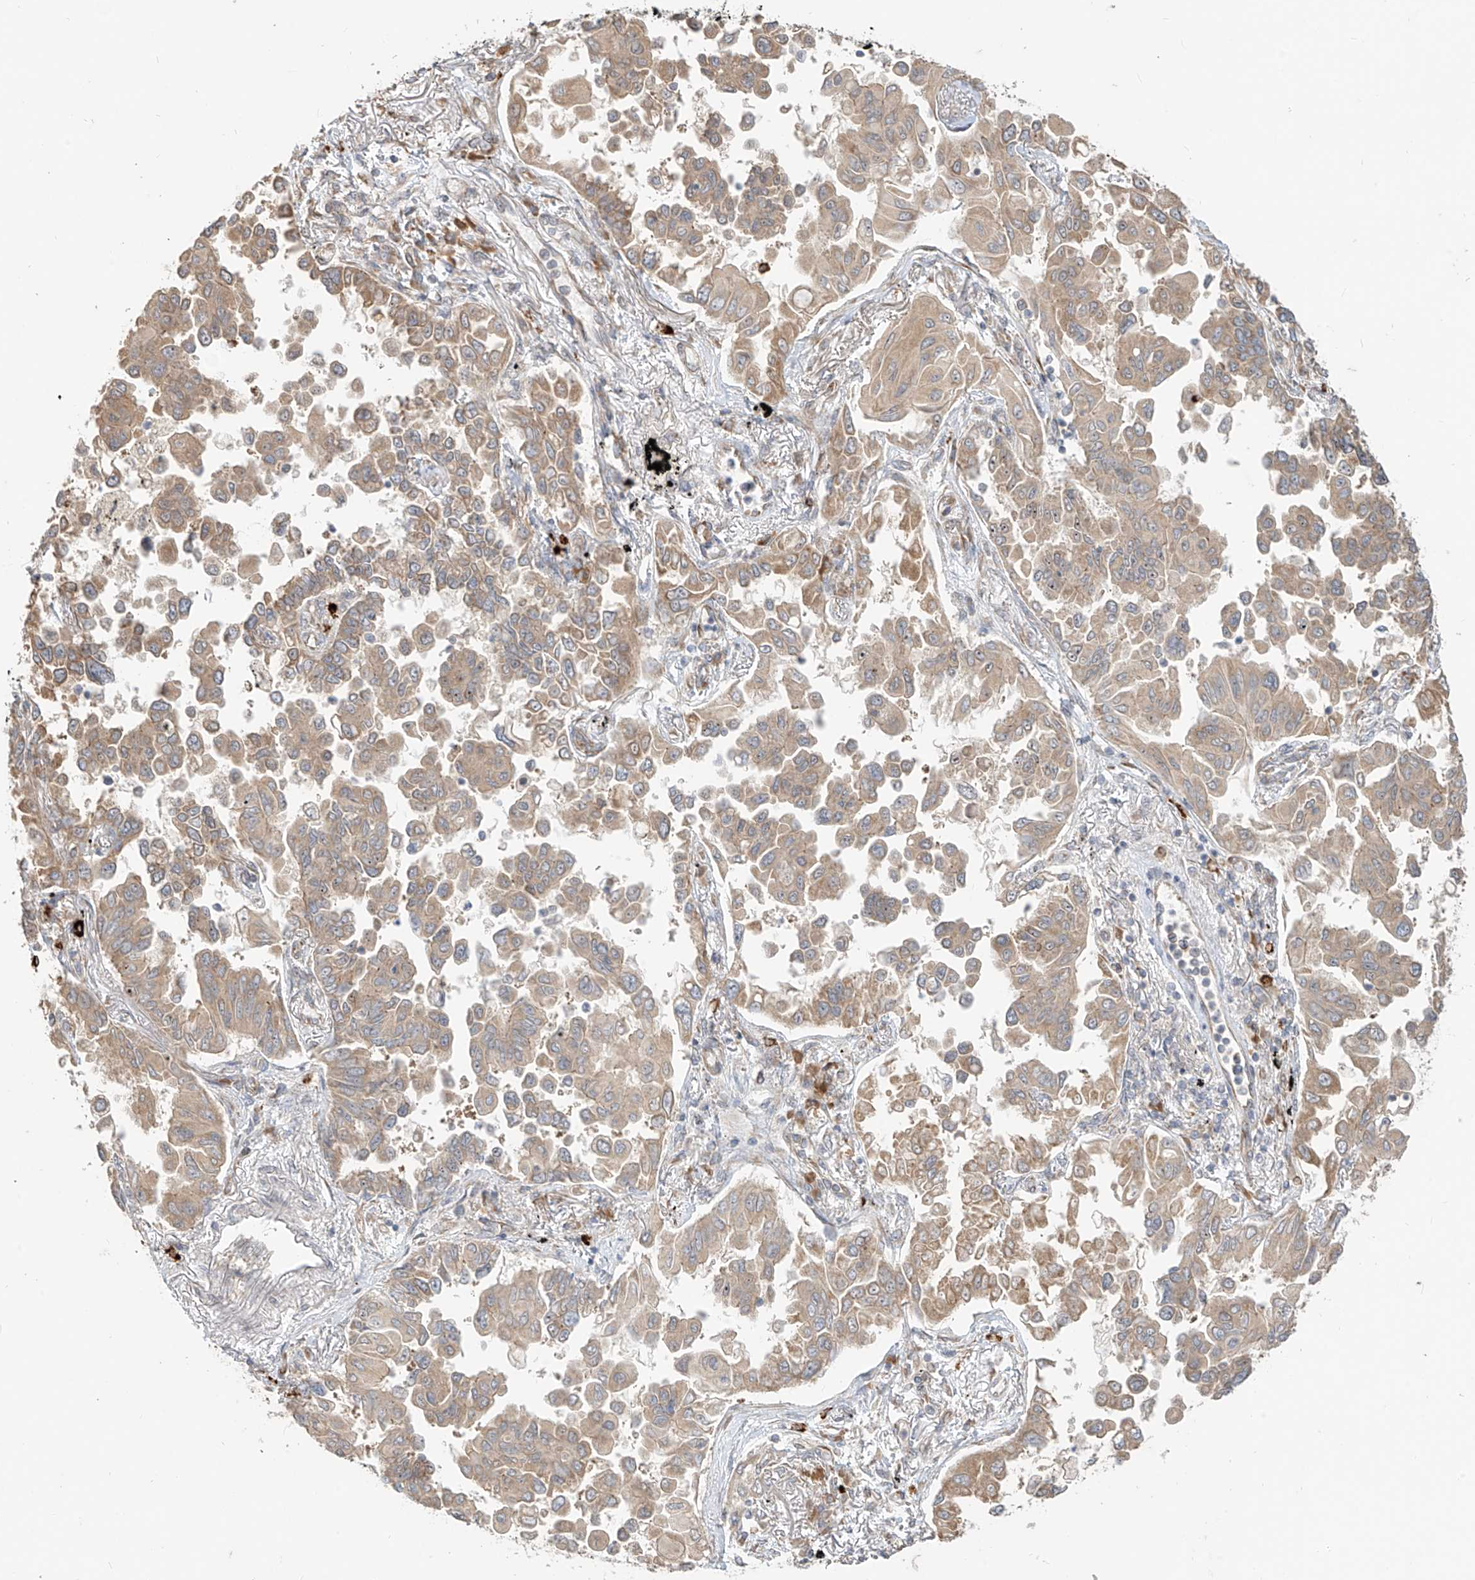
{"staining": {"intensity": "weak", "quantity": ">75%", "location": "cytoplasmic/membranous"}, "tissue": "lung cancer", "cell_type": "Tumor cells", "image_type": "cancer", "snomed": [{"axis": "morphology", "description": "Adenocarcinoma, NOS"}, {"axis": "topography", "description": "Lung"}], "caption": "Weak cytoplasmic/membranous positivity is appreciated in about >75% of tumor cells in adenocarcinoma (lung).", "gene": "MTUS2", "patient": {"sex": "female", "age": 67}}